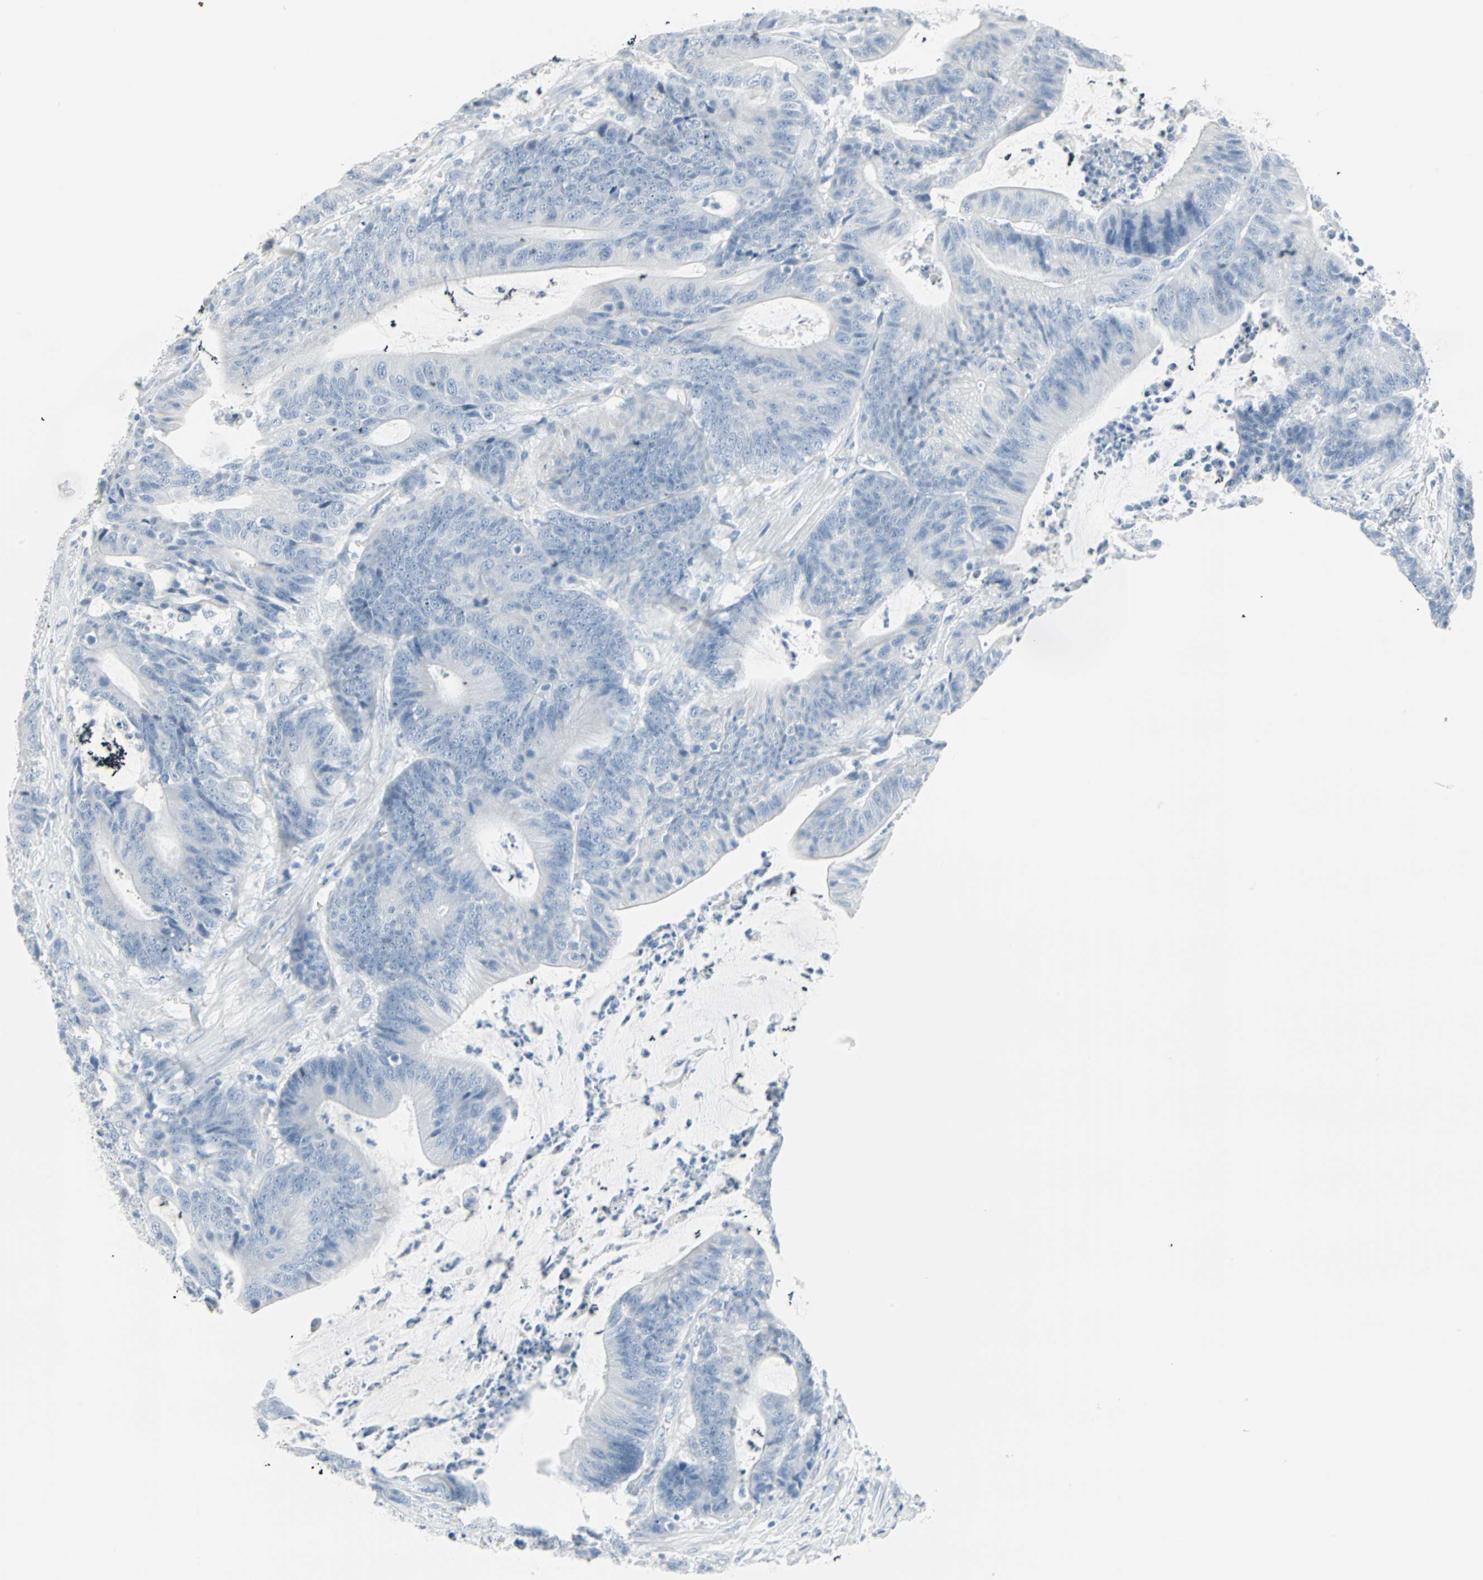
{"staining": {"intensity": "negative", "quantity": "none", "location": "none"}, "tissue": "colorectal cancer", "cell_type": "Tumor cells", "image_type": "cancer", "snomed": [{"axis": "morphology", "description": "Adenocarcinoma, NOS"}, {"axis": "topography", "description": "Colon"}], "caption": "A high-resolution photomicrograph shows IHC staining of colorectal cancer (adenocarcinoma), which demonstrates no significant expression in tumor cells.", "gene": "STX1A", "patient": {"sex": "female", "age": 84}}